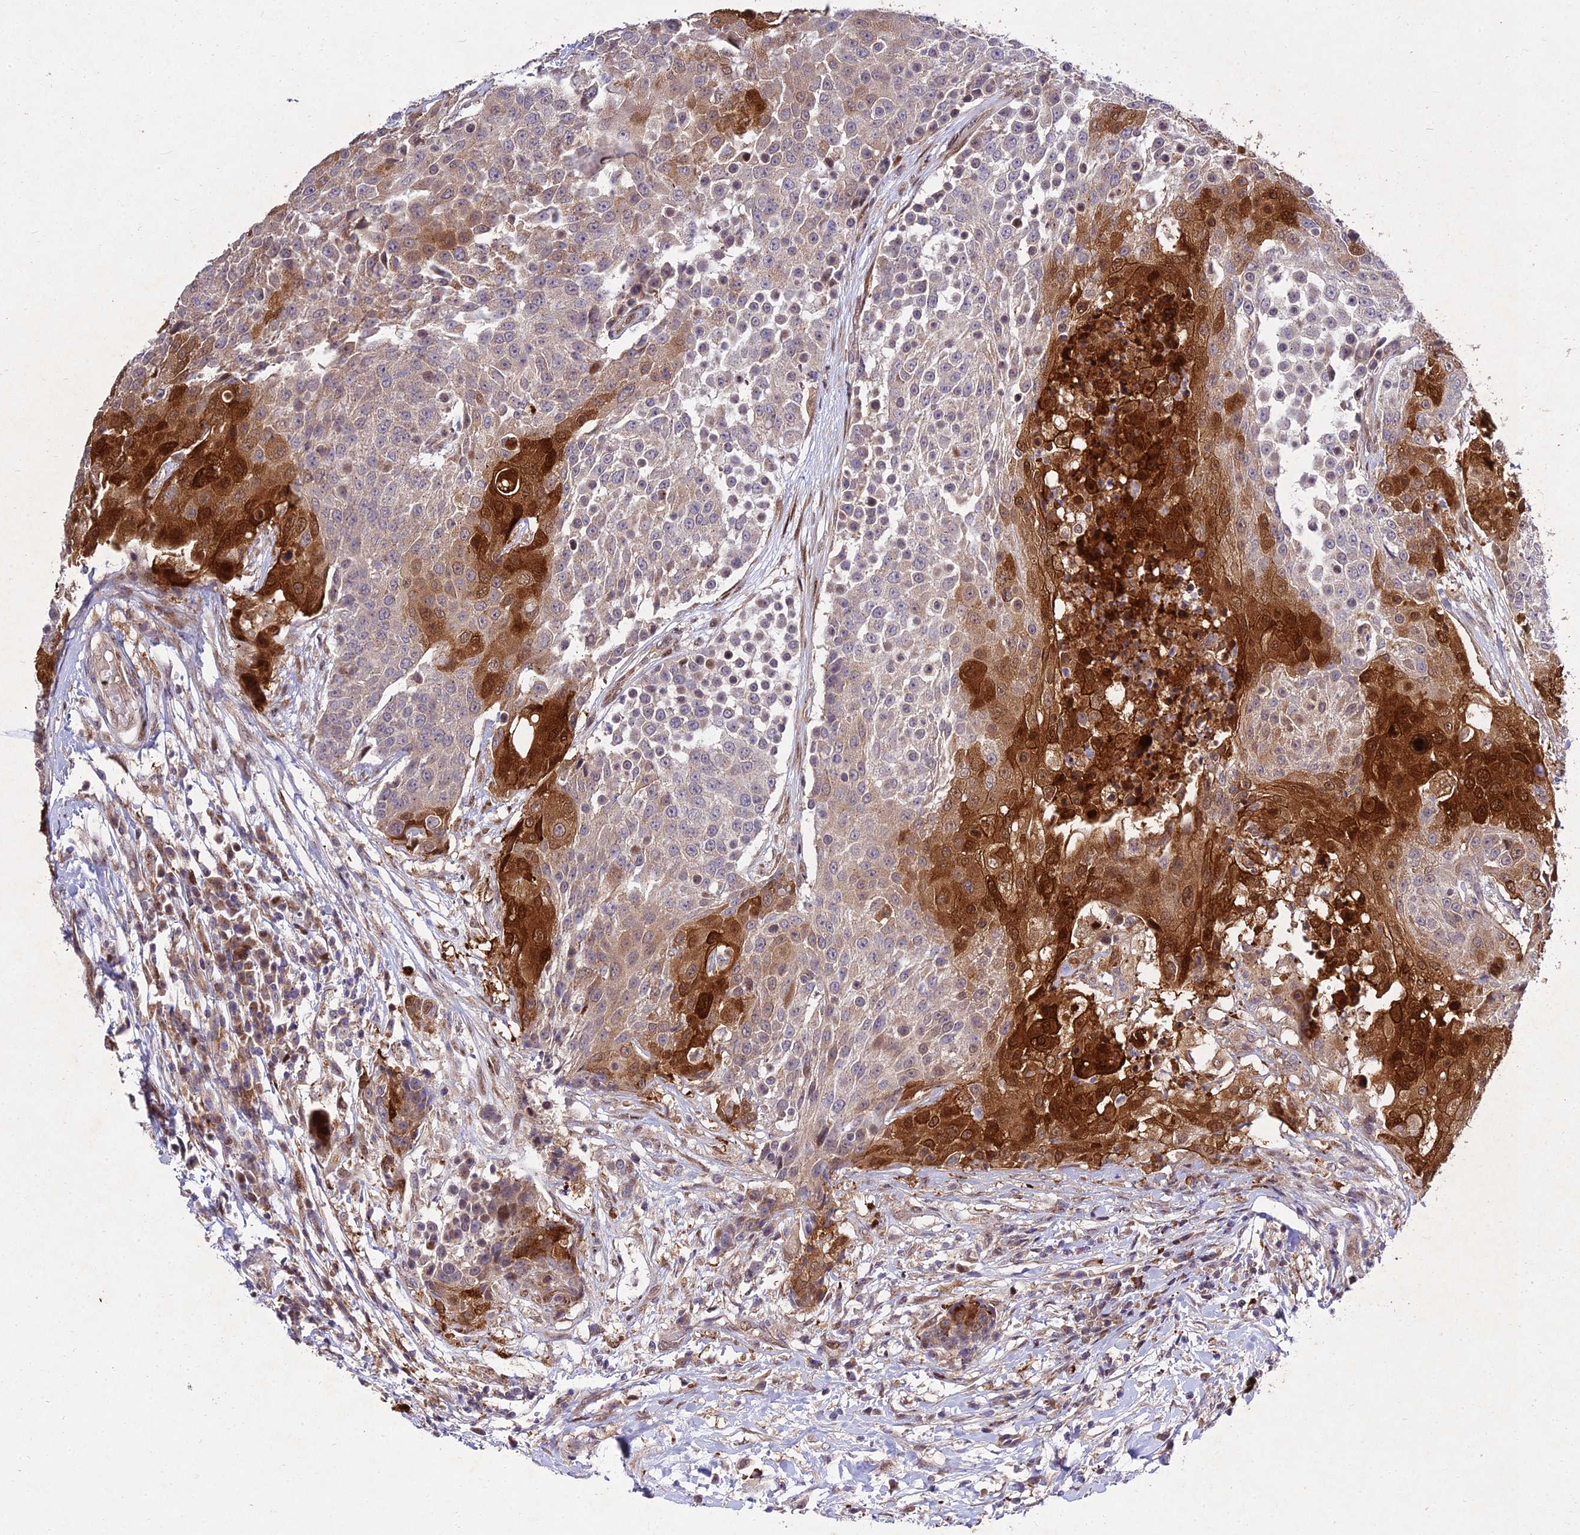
{"staining": {"intensity": "strong", "quantity": "<25%", "location": "cytoplasmic/membranous,nuclear"}, "tissue": "urothelial cancer", "cell_type": "Tumor cells", "image_type": "cancer", "snomed": [{"axis": "morphology", "description": "Urothelial carcinoma, High grade"}, {"axis": "topography", "description": "Urinary bladder"}], "caption": "Human high-grade urothelial carcinoma stained with a brown dye exhibits strong cytoplasmic/membranous and nuclear positive positivity in approximately <25% of tumor cells.", "gene": "MKKS", "patient": {"sex": "female", "age": 63}}